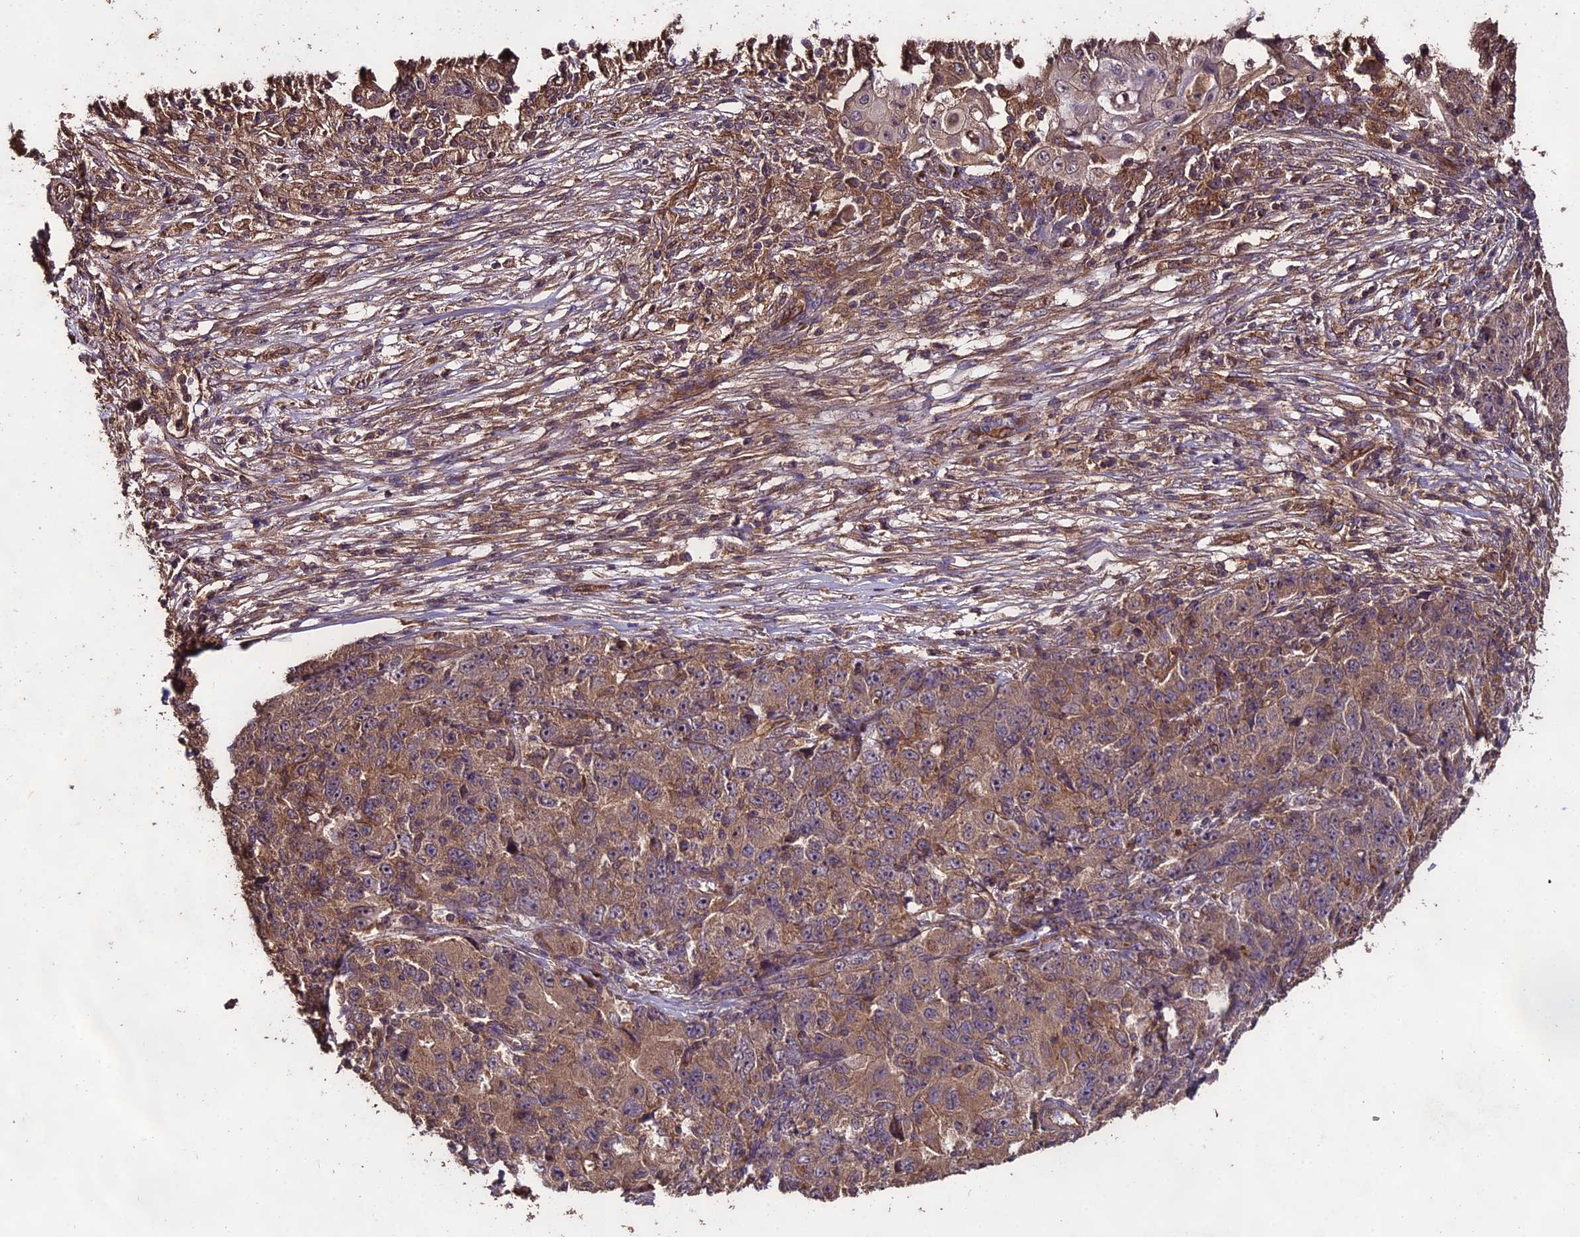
{"staining": {"intensity": "moderate", "quantity": ">75%", "location": "cytoplasmic/membranous"}, "tissue": "ovarian cancer", "cell_type": "Tumor cells", "image_type": "cancer", "snomed": [{"axis": "morphology", "description": "Carcinoma, endometroid"}, {"axis": "topography", "description": "Ovary"}], "caption": "Immunohistochemistry (IHC) of endometroid carcinoma (ovarian) shows medium levels of moderate cytoplasmic/membranous positivity in about >75% of tumor cells.", "gene": "TTLL10", "patient": {"sex": "female", "age": 42}}